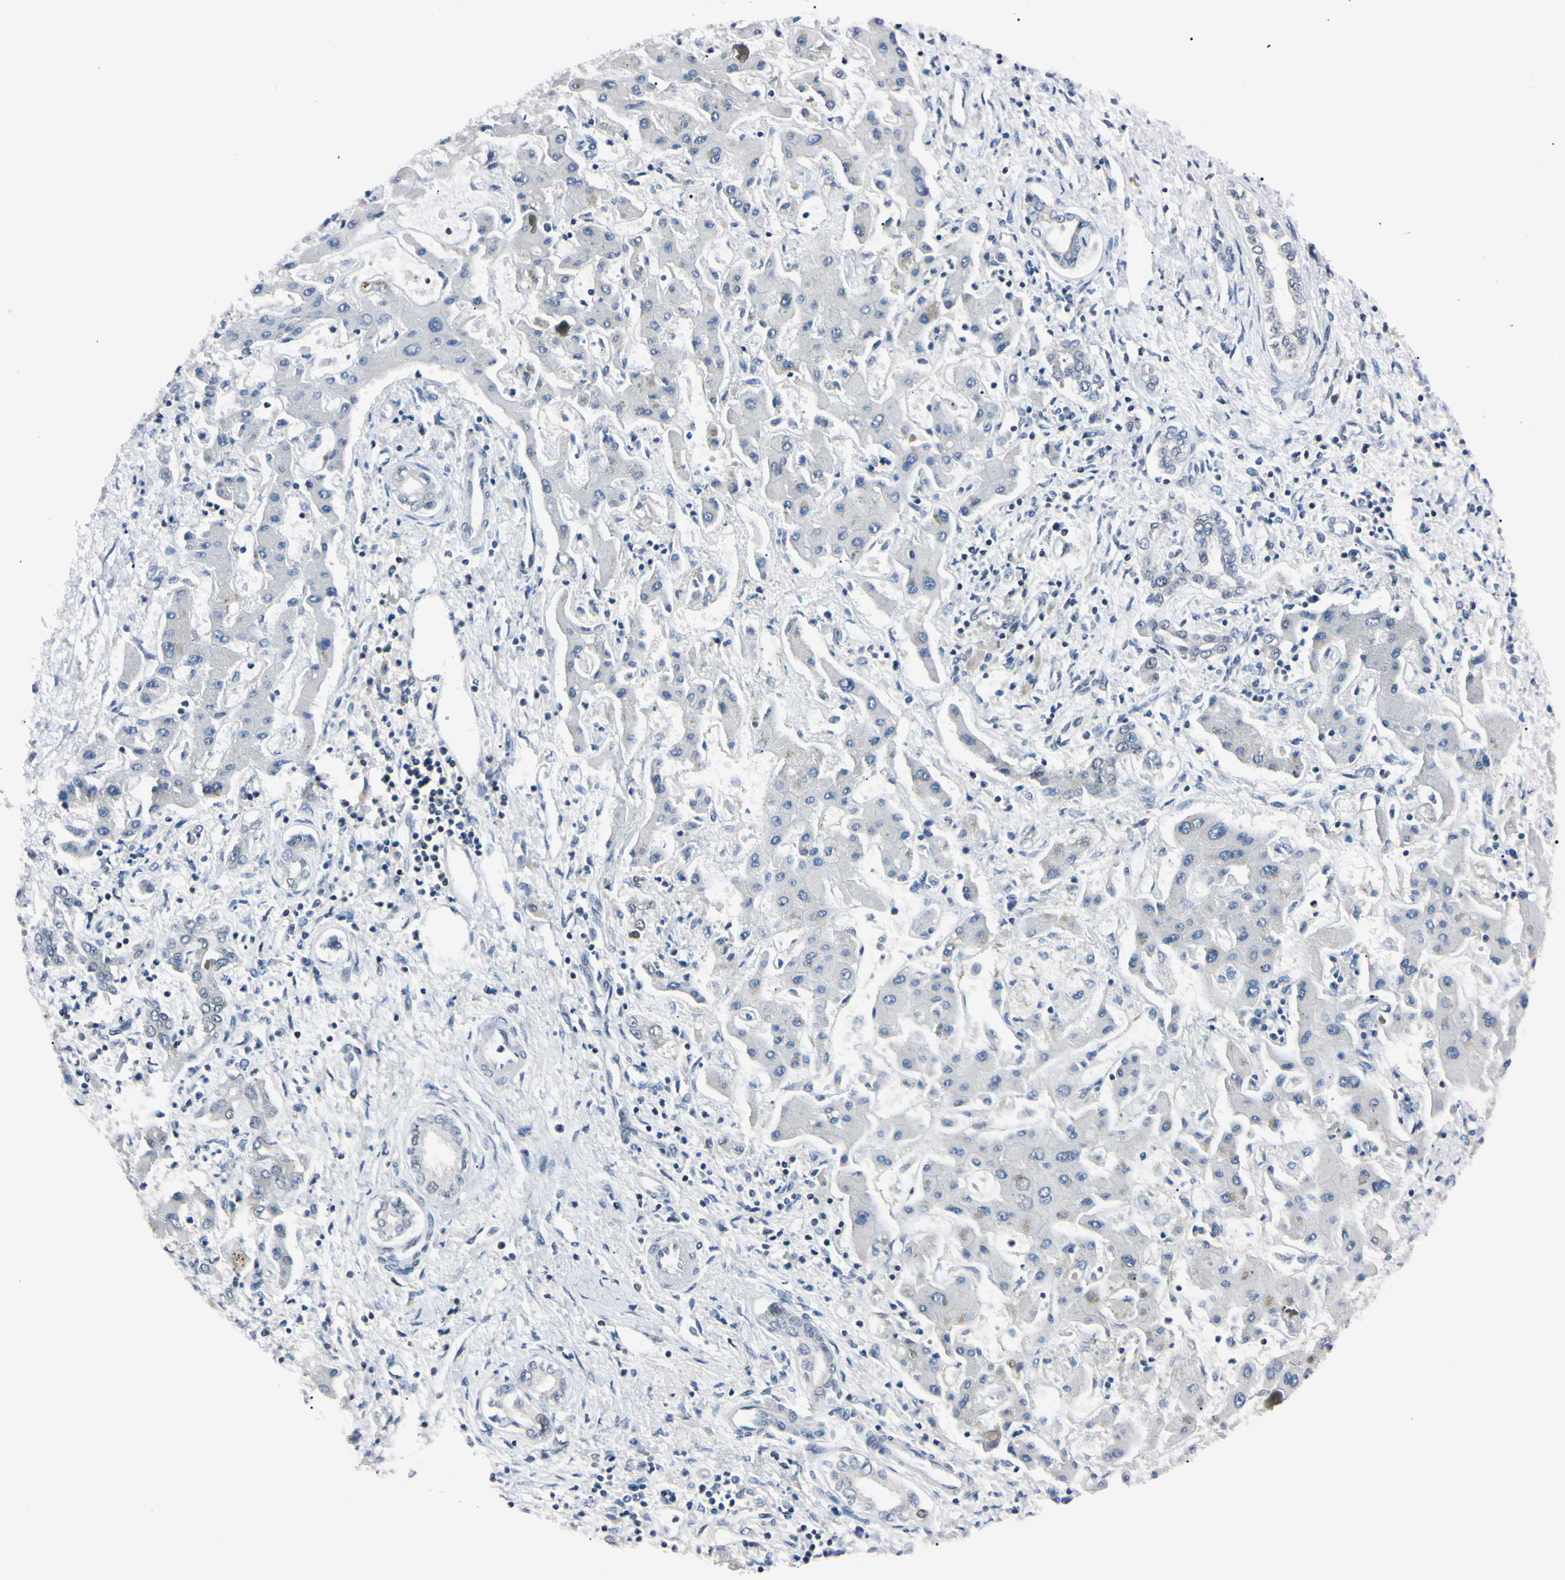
{"staining": {"intensity": "negative", "quantity": "none", "location": "none"}, "tissue": "liver cancer", "cell_type": "Tumor cells", "image_type": "cancer", "snomed": [{"axis": "morphology", "description": "Cholangiocarcinoma"}, {"axis": "topography", "description": "Liver"}], "caption": "A photomicrograph of human liver cholangiocarcinoma is negative for staining in tumor cells.", "gene": "C1orf174", "patient": {"sex": "male", "age": 50}}